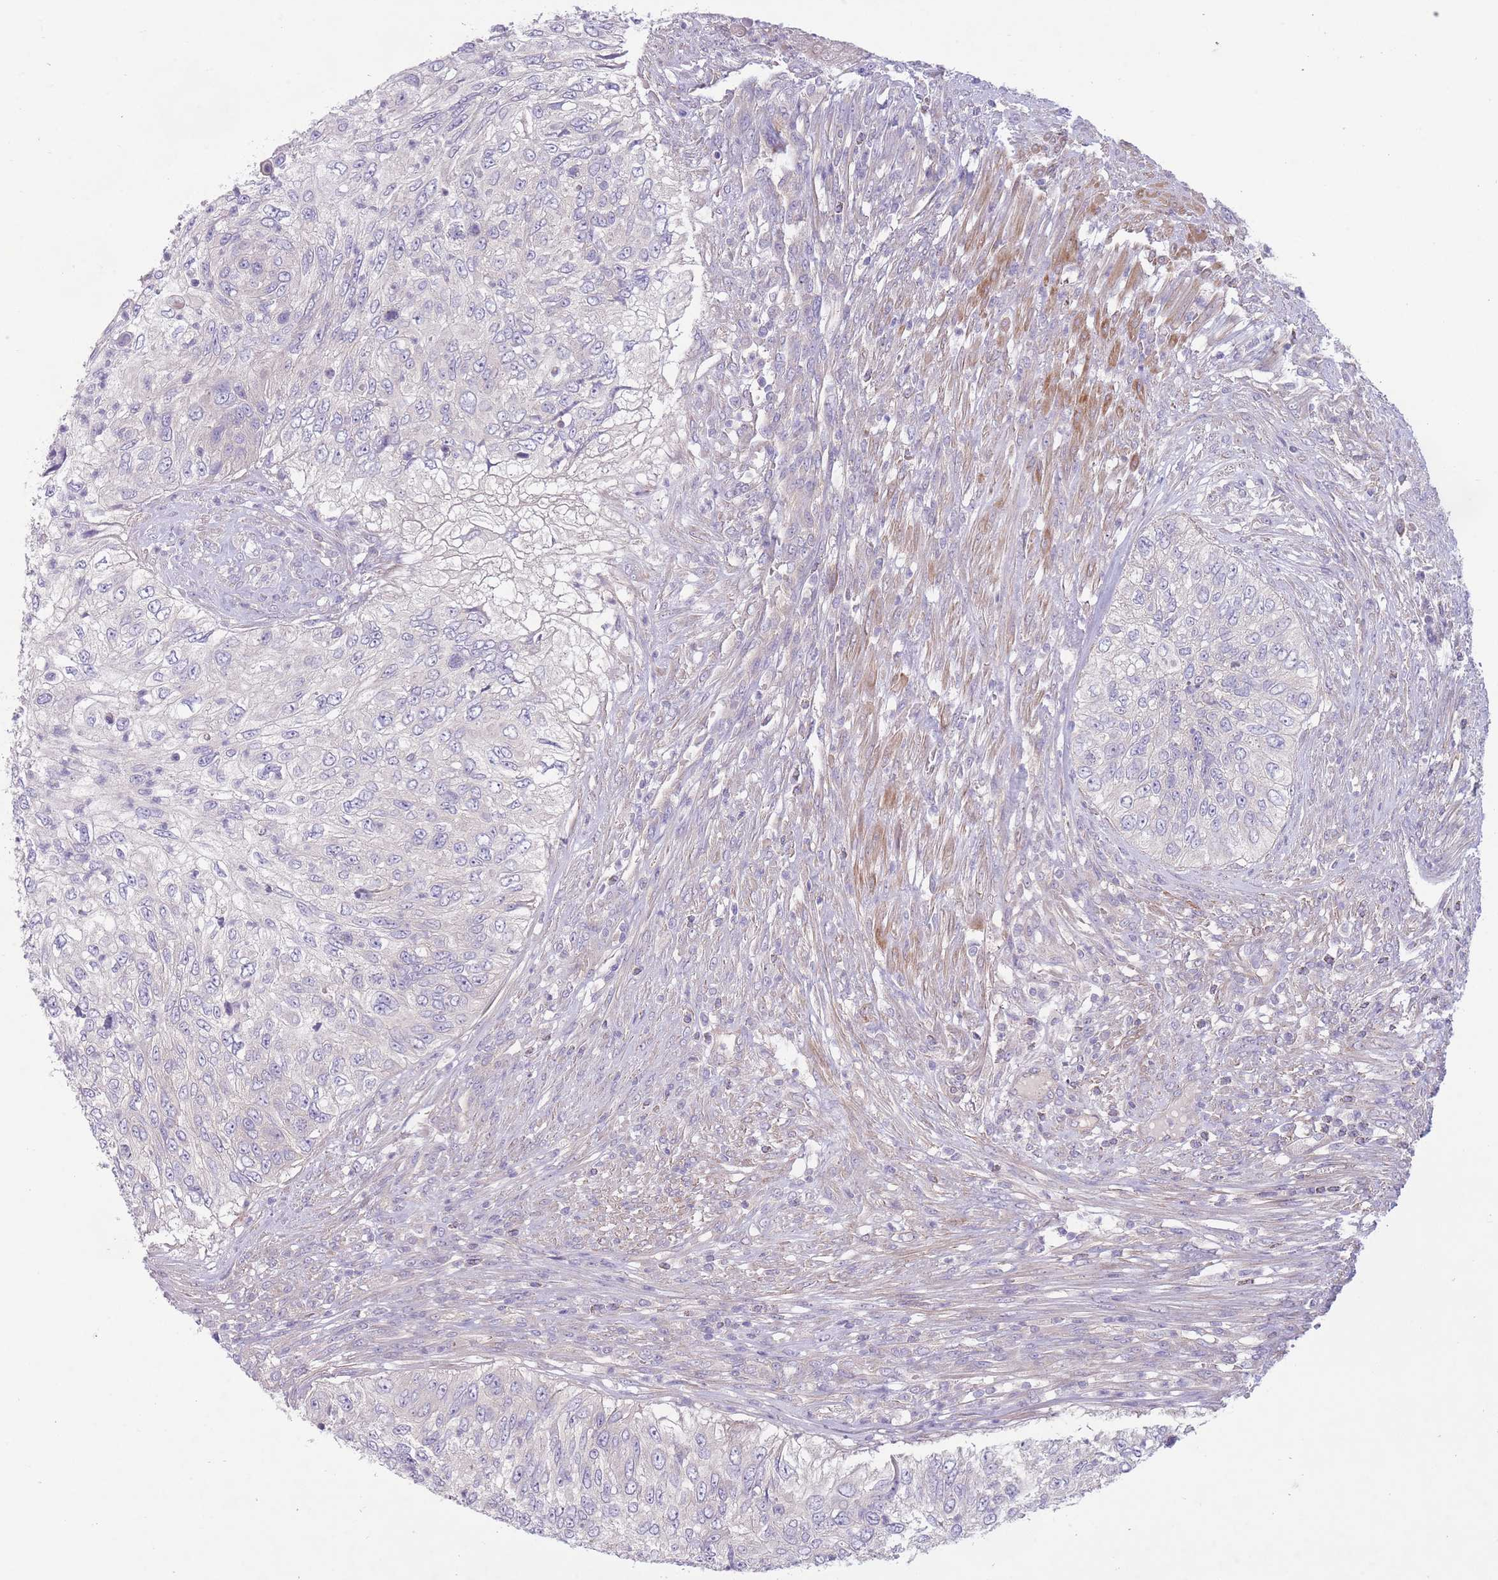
{"staining": {"intensity": "negative", "quantity": "none", "location": "none"}, "tissue": "urothelial cancer", "cell_type": "Tumor cells", "image_type": "cancer", "snomed": [{"axis": "morphology", "description": "Urothelial carcinoma, High grade"}, {"axis": "topography", "description": "Urinary bladder"}], "caption": "DAB (3,3'-diaminobenzidine) immunohistochemical staining of human urothelial carcinoma (high-grade) shows no significant expression in tumor cells.", "gene": "PNPLA5", "patient": {"sex": "female", "age": 60}}